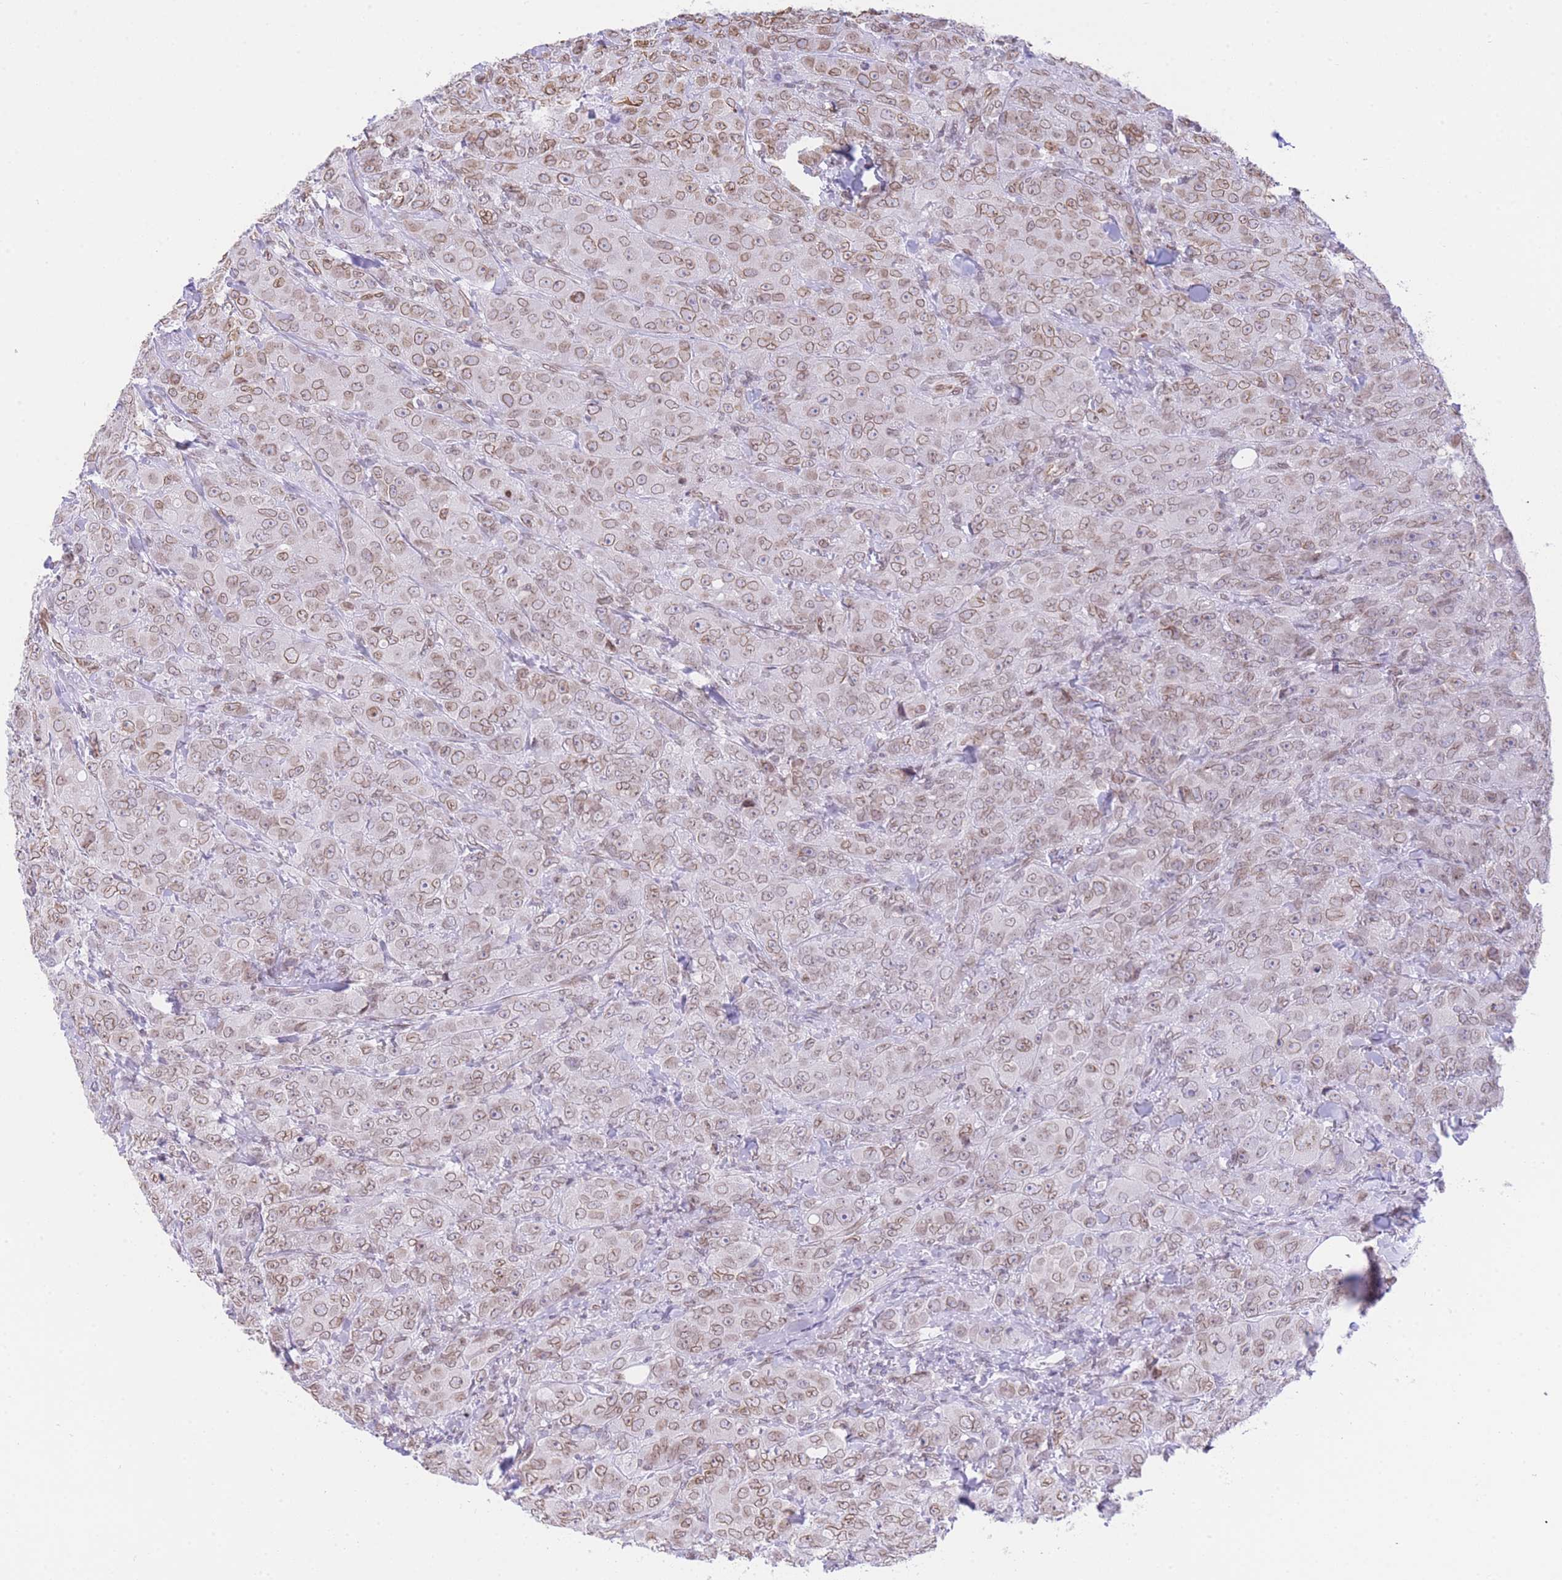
{"staining": {"intensity": "moderate", "quantity": ">75%", "location": "cytoplasmic/membranous,nuclear"}, "tissue": "breast cancer", "cell_type": "Tumor cells", "image_type": "cancer", "snomed": [{"axis": "morphology", "description": "Duct carcinoma"}, {"axis": "topography", "description": "Breast"}], "caption": "Tumor cells reveal medium levels of moderate cytoplasmic/membranous and nuclear staining in approximately >75% of cells in breast cancer (intraductal carcinoma).", "gene": "OR10AD1", "patient": {"sex": "female", "age": 43}}